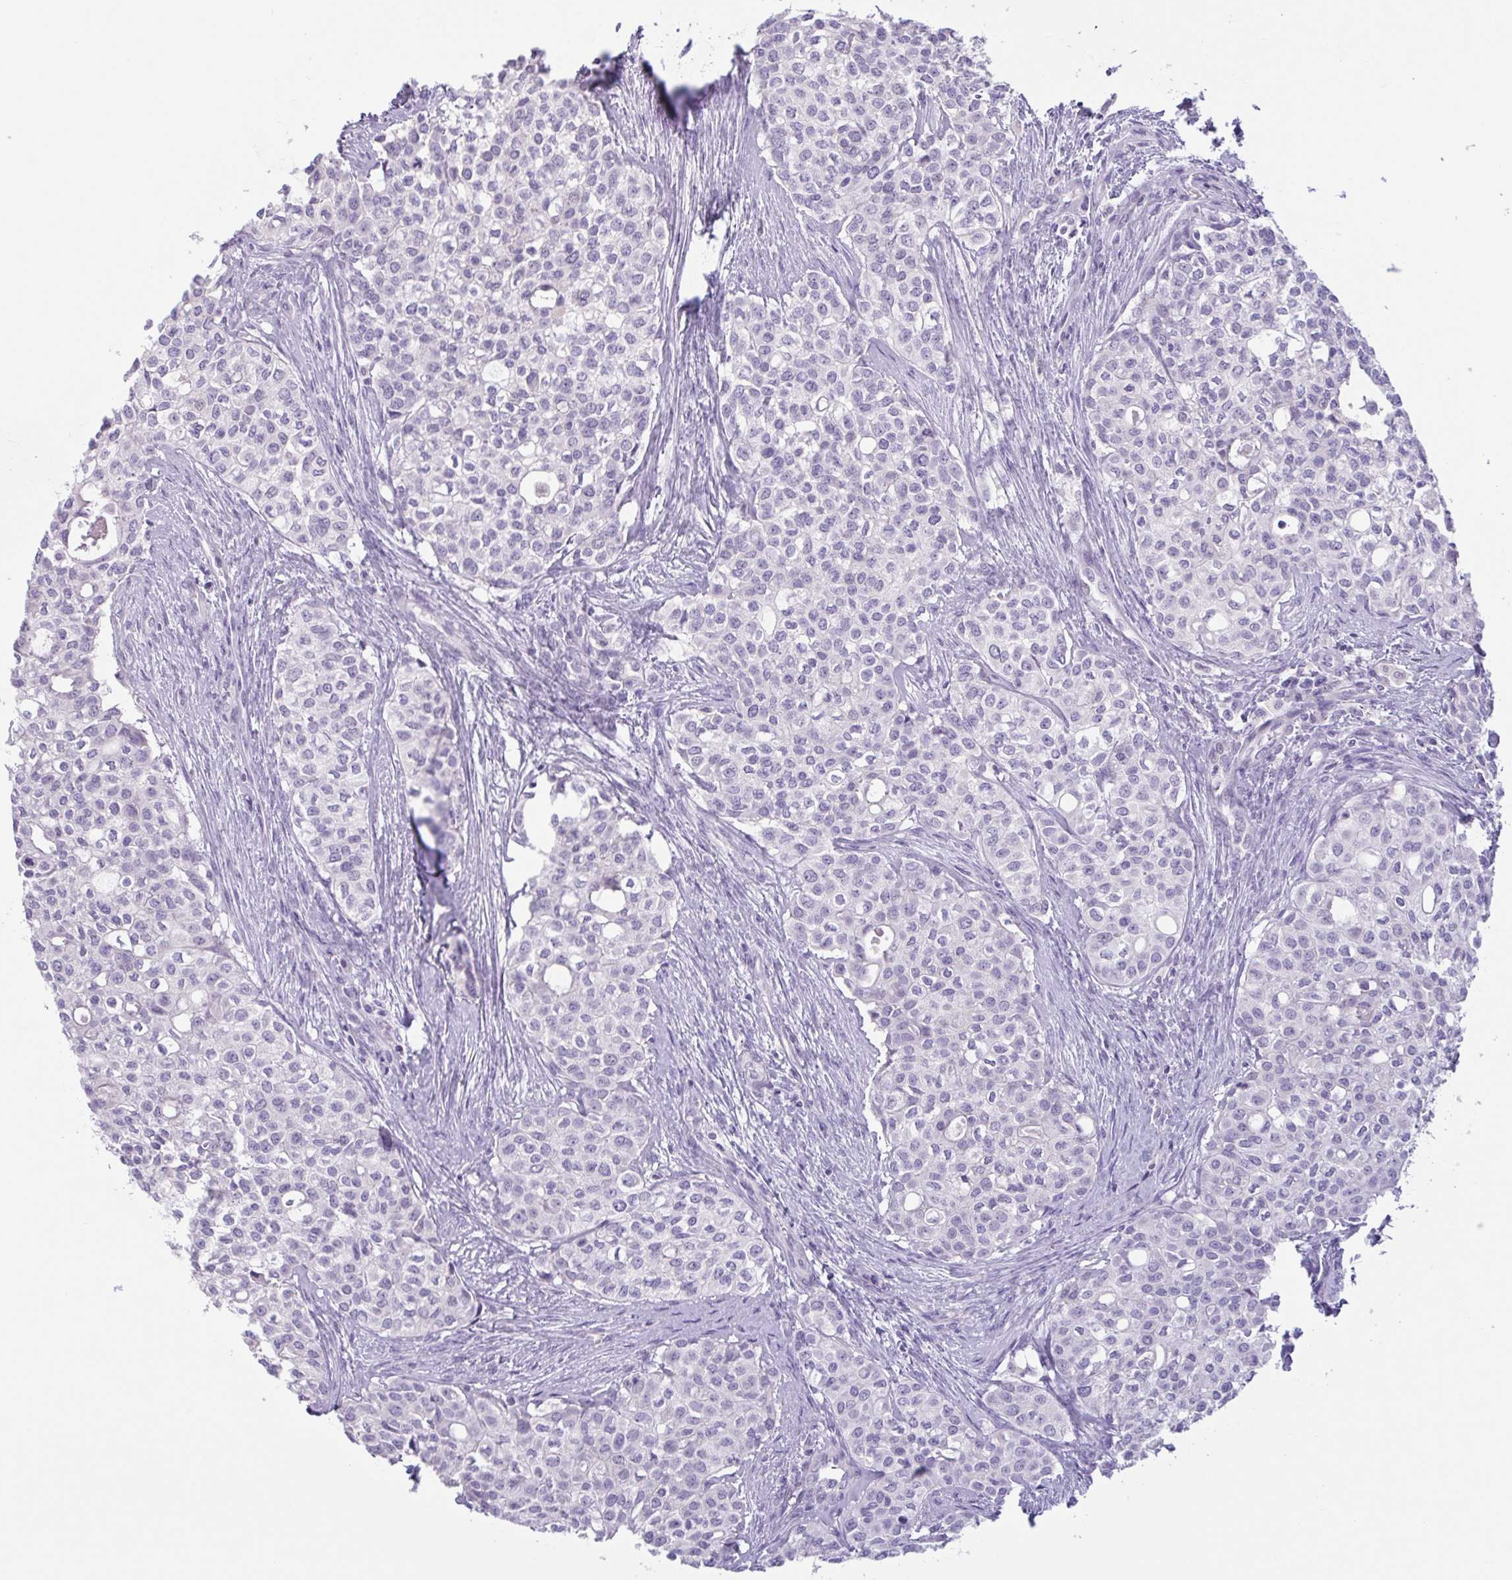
{"staining": {"intensity": "negative", "quantity": "none", "location": "none"}, "tissue": "head and neck cancer", "cell_type": "Tumor cells", "image_type": "cancer", "snomed": [{"axis": "morphology", "description": "Adenocarcinoma, NOS"}, {"axis": "topography", "description": "Head-Neck"}], "caption": "The micrograph demonstrates no staining of tumor cells in adenocarcinoma (head and neck). The staining is performed using DAB brown chromogen with nuclei counter-stained in using hematoxylin.", "gene": "CTSE", "patient": {"sex": "male", "age": 81}}